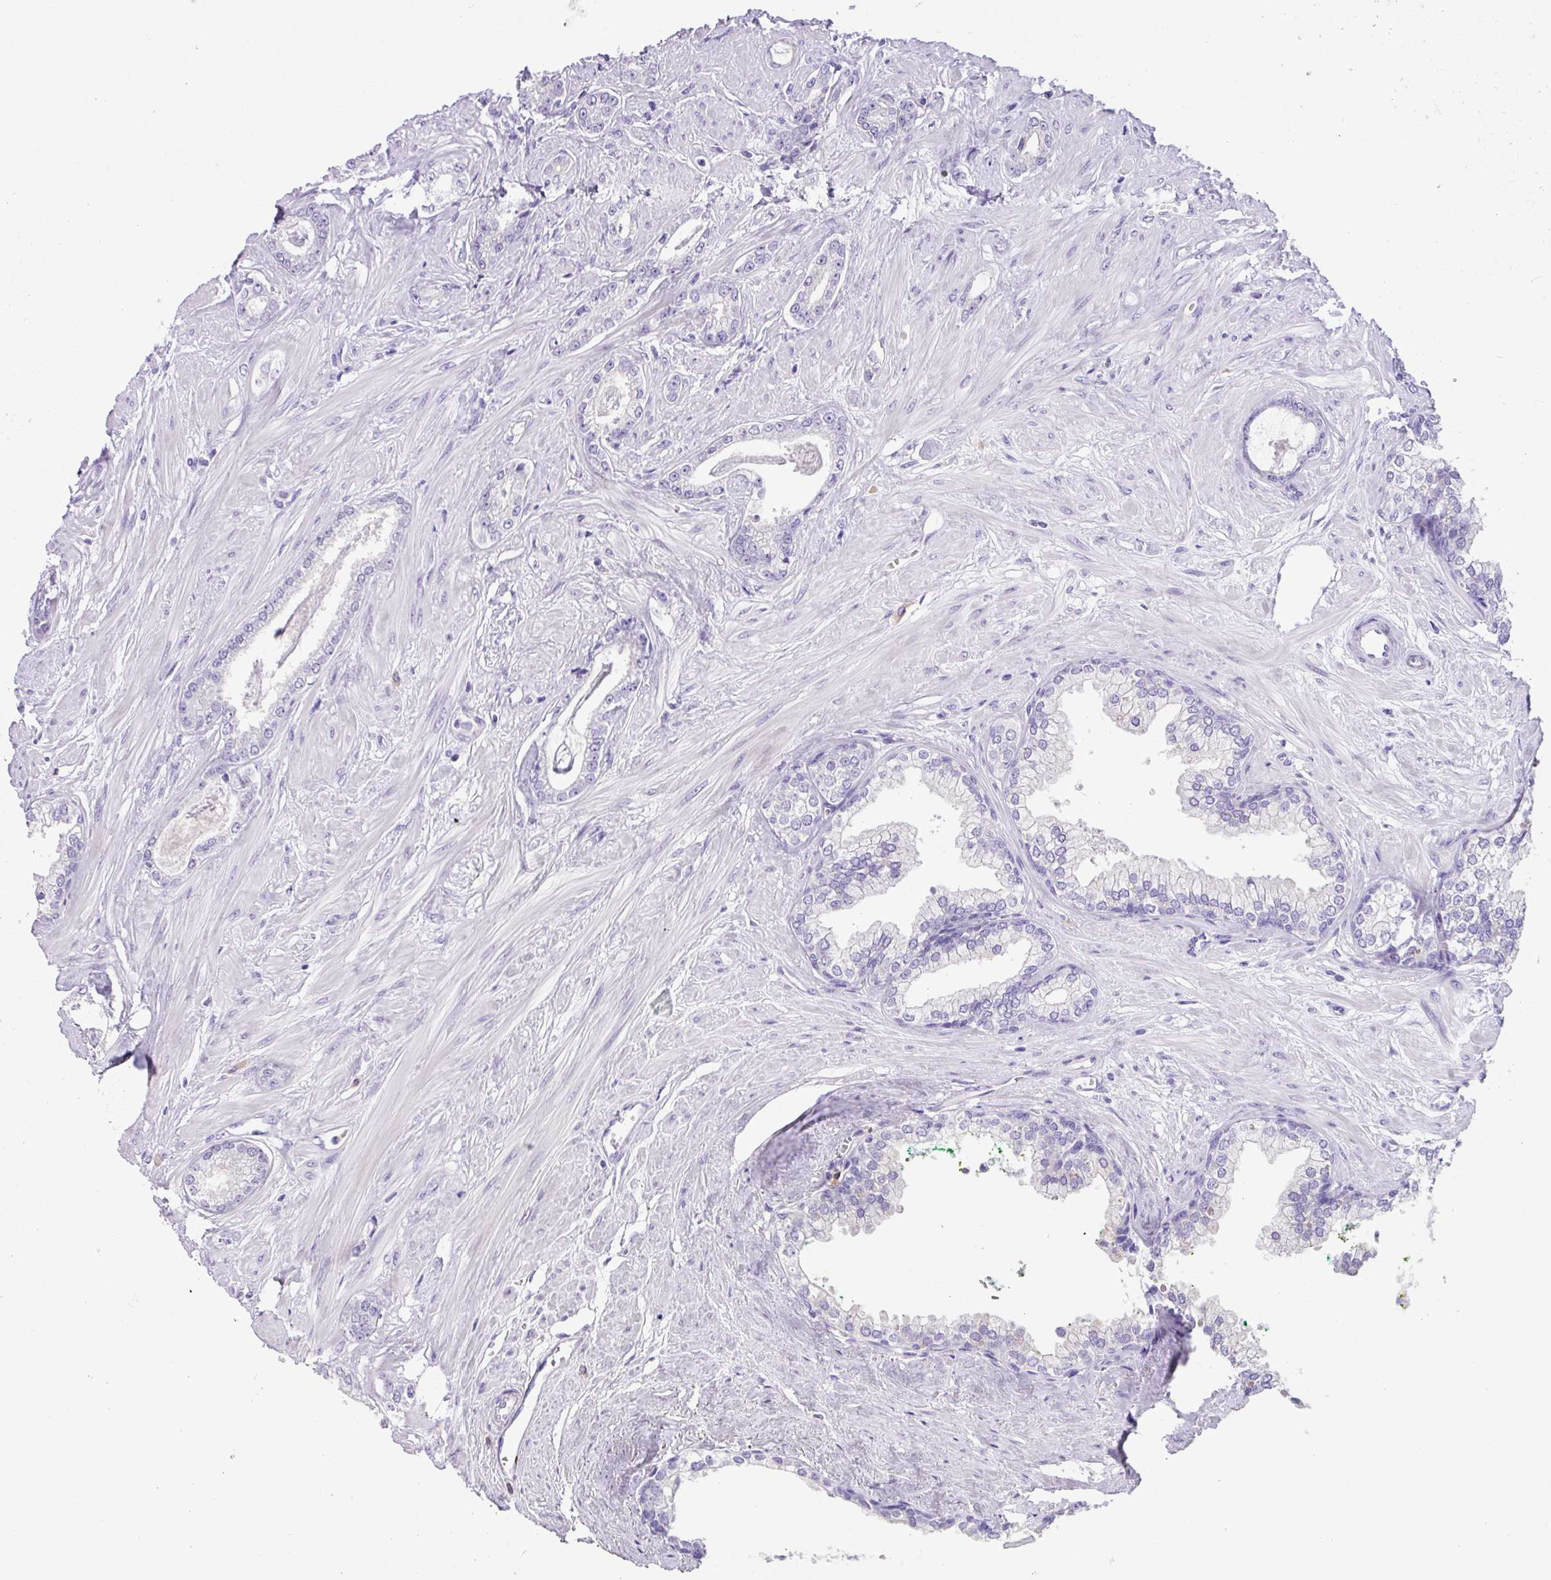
{"staining": {"intensity": "negative", "quantity": "none", "location": "none"}, "tissue": "prostate cancer", "cell_type": "Tumor cells", "image_type": "cancer", "snomed": [{"axis": "morphology", "description": "Adenocarcinoma, Low grade"}, {"axis": "topography", "description": "Prostate"}], "caption": "High magnification brightfield microscopy of low-grade adenocarcinoma (prostate) stained with DAB (brown) and counterstained with hematoxylin (blue): tumor cells show no significant staining.", "gene": "MRM2", "patient": {"sex": "male", "age": 60}}